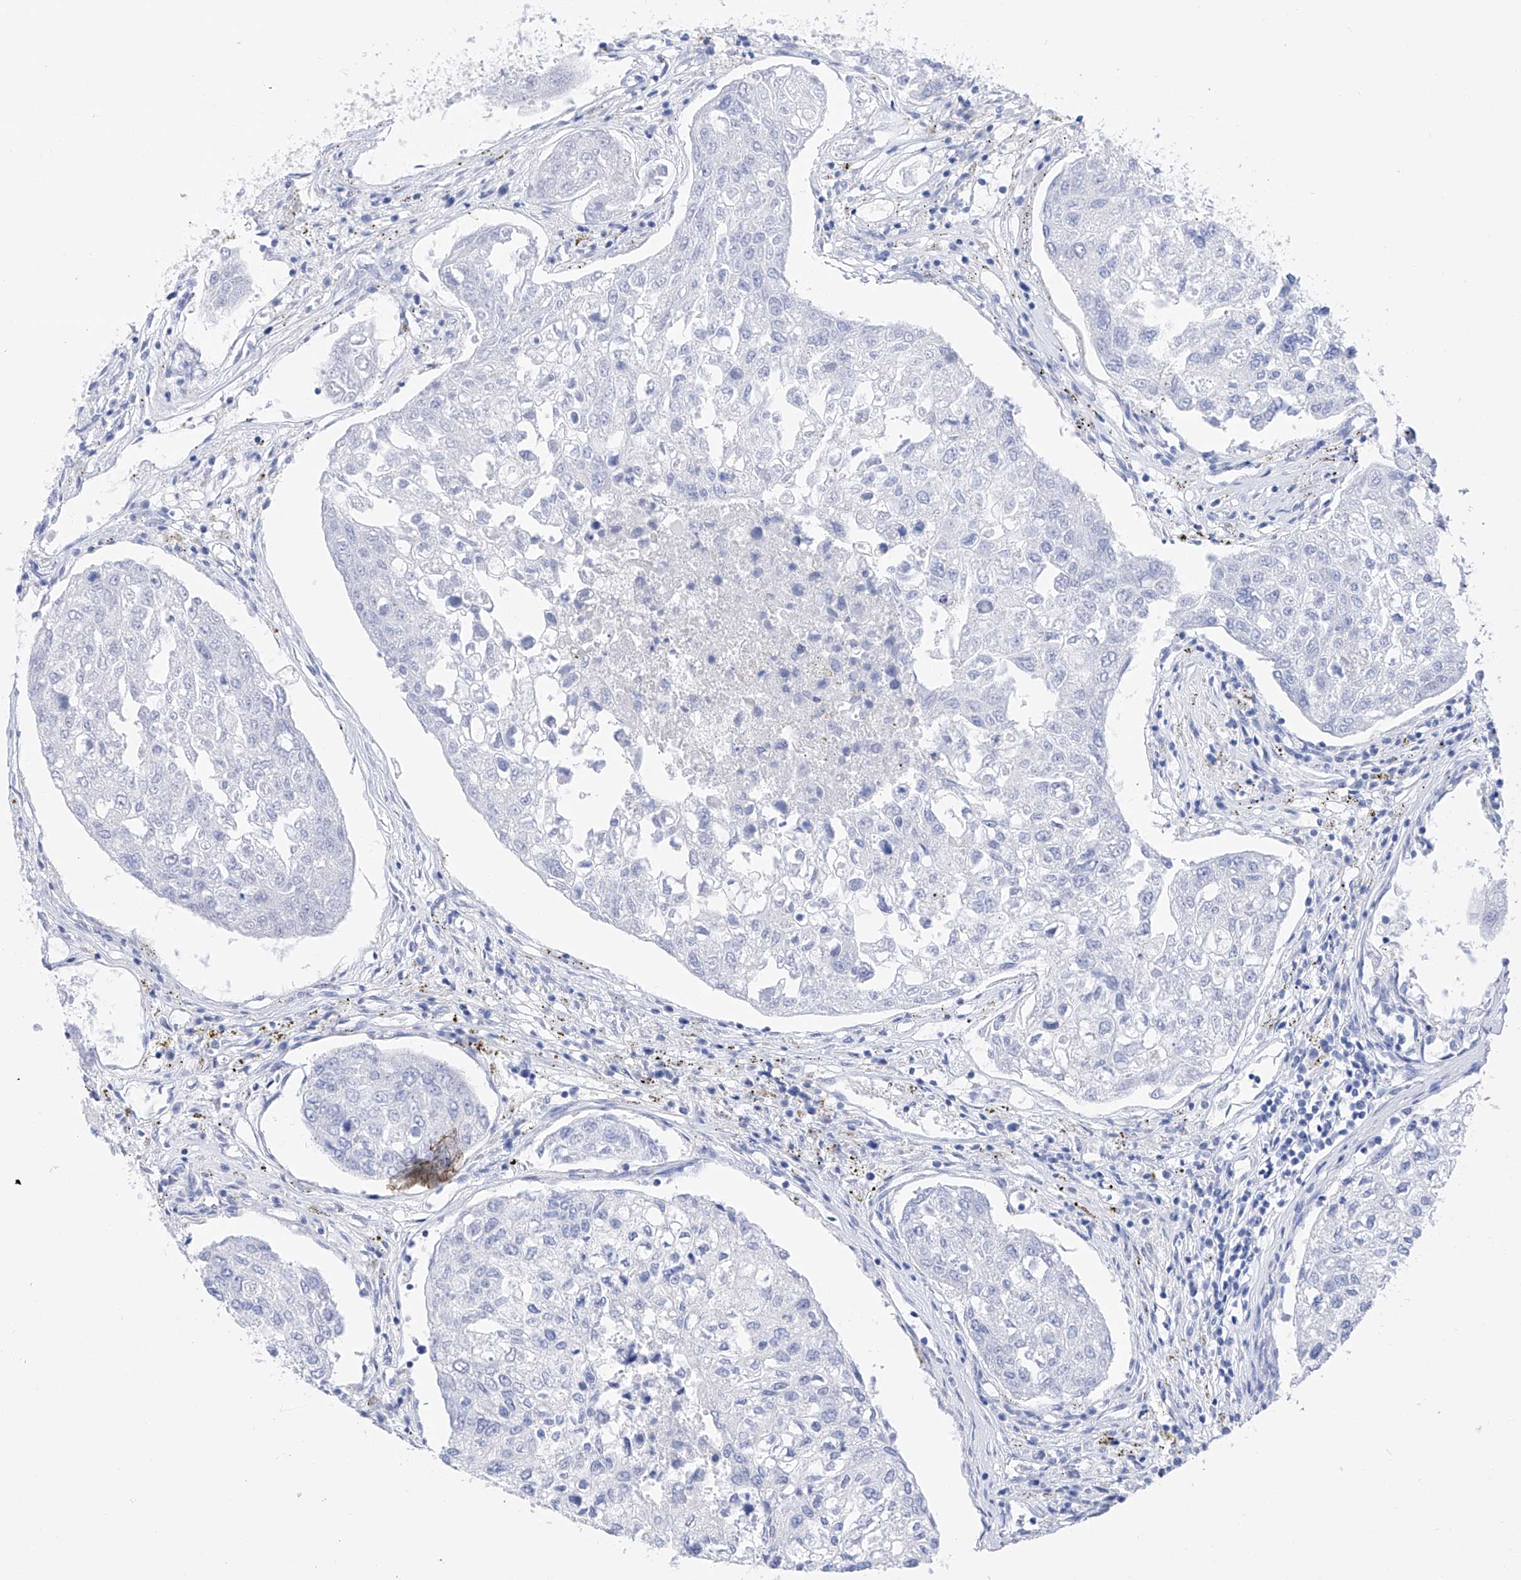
{"staining": {"intensity": "negative", "quantity": "none", "location": "none"}, "tissue": "urothelial cancer", "cell_type": "Tumor cells", "image_type": "cancer", "snomed": [{"axis": "morphology", "description": "Urothelial carcinoma, High grade"}, {"axis": "topography", "description": "Lymph node"}, {"axis": "topography", "description": "Urinary bladder"}], "caption": "This is a image of immunohistochemistry staining of high-grade urothelial carcinoma, which shows no positivity in tumor cells.", "gene": "FLG", "patient": {"sex": "male", "age": 51}}